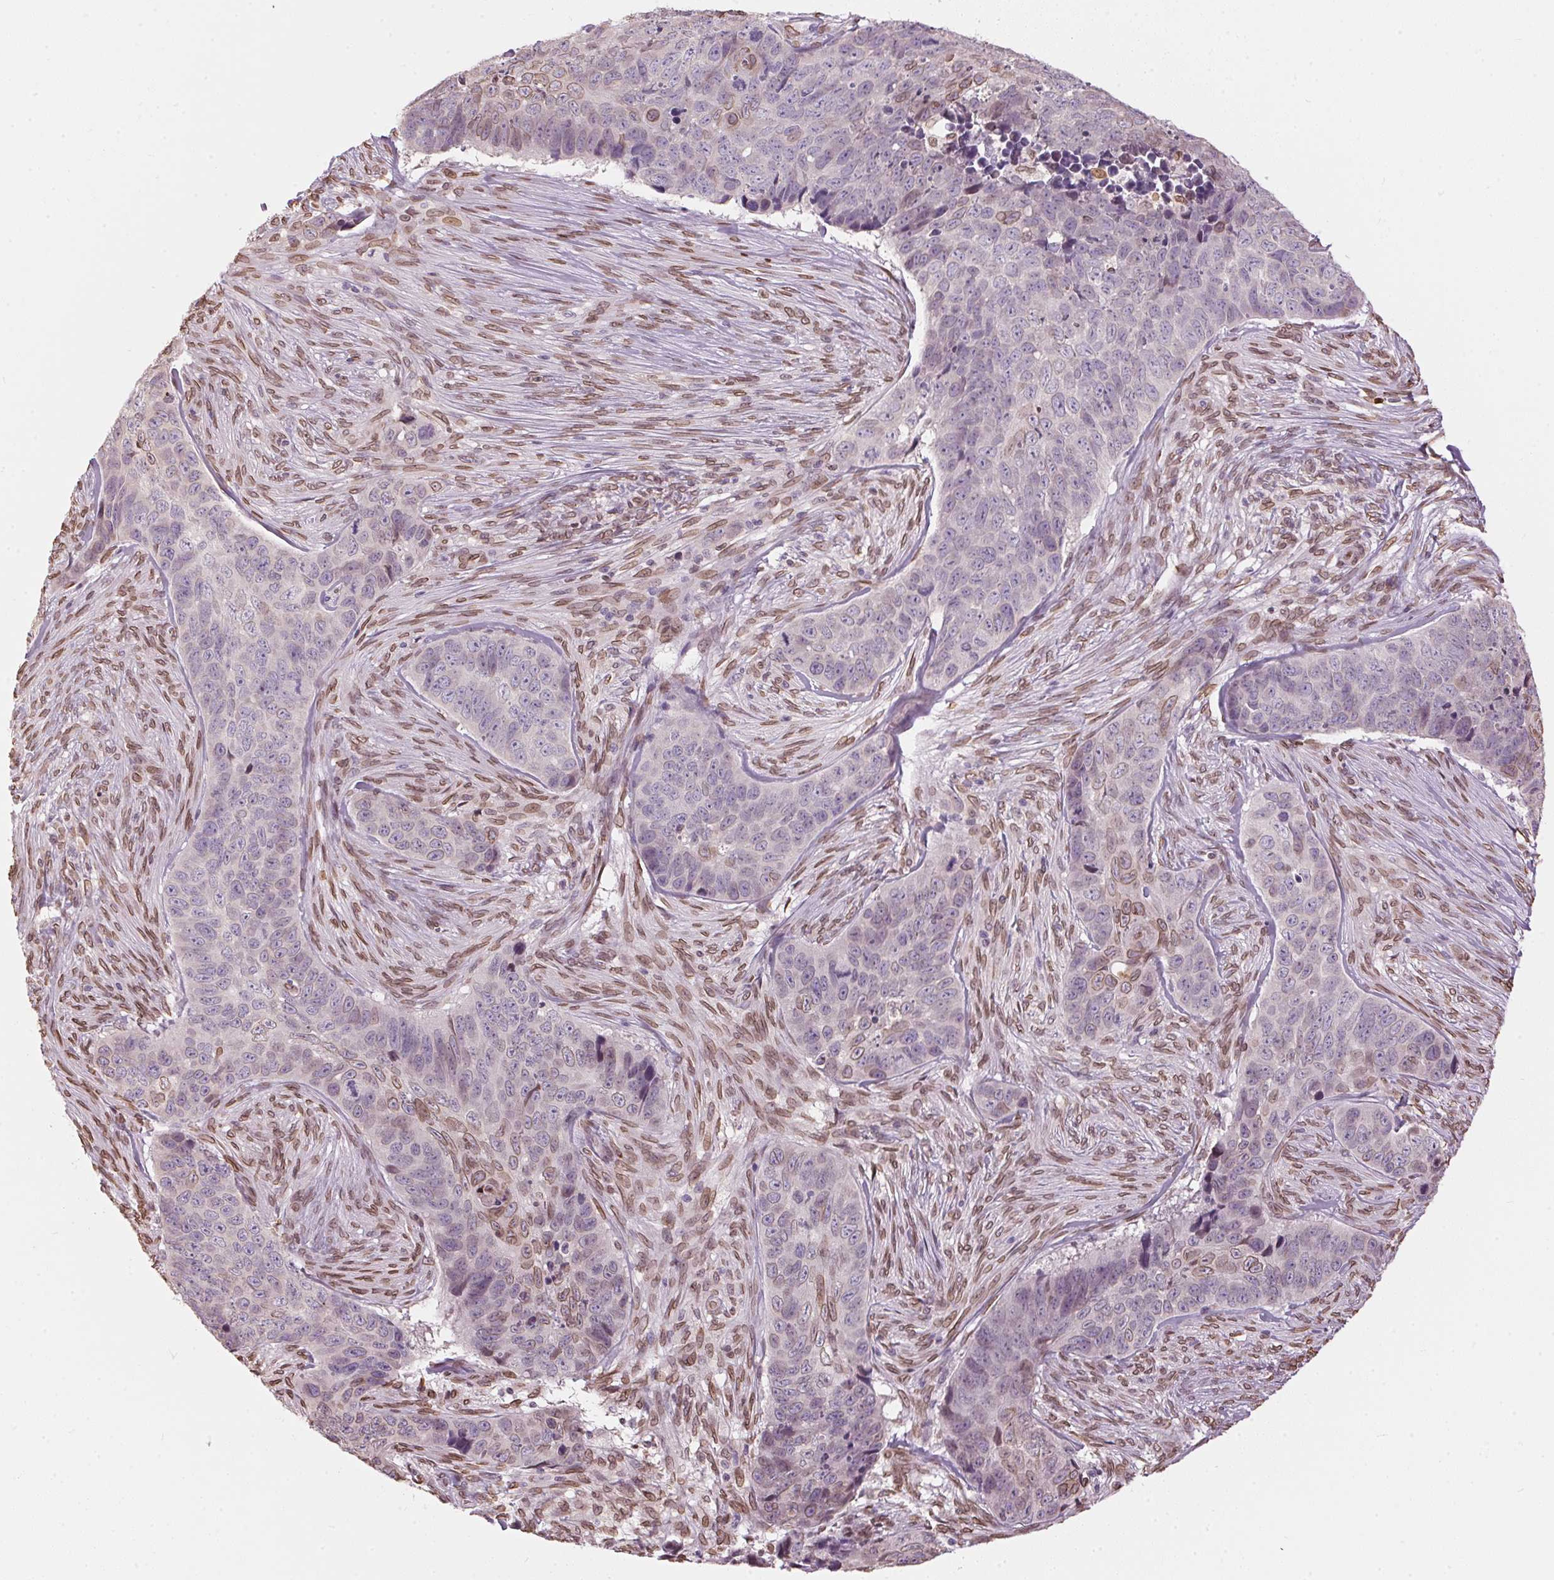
{"staining": {"intensity": "negative", "quantity": "none", "location": "none"}, "tissue": "skin cancer", "cell_type": "Tumor cells", "image_type": "cancer", "snomed": [{"axis": "morphology", "description": "Basal cell carcinoma"}, {"axis": "topography", "description": "Skin"}], "caption": "IHC micrograph of neoplastic tissue: human skin cancer stained with DAB (3,3'-diaminobenzidine) demonstrates no significant protein expression in tumor cells.", "gene": "TMEM175", "patient": {"sex": "female", "age": 82}}